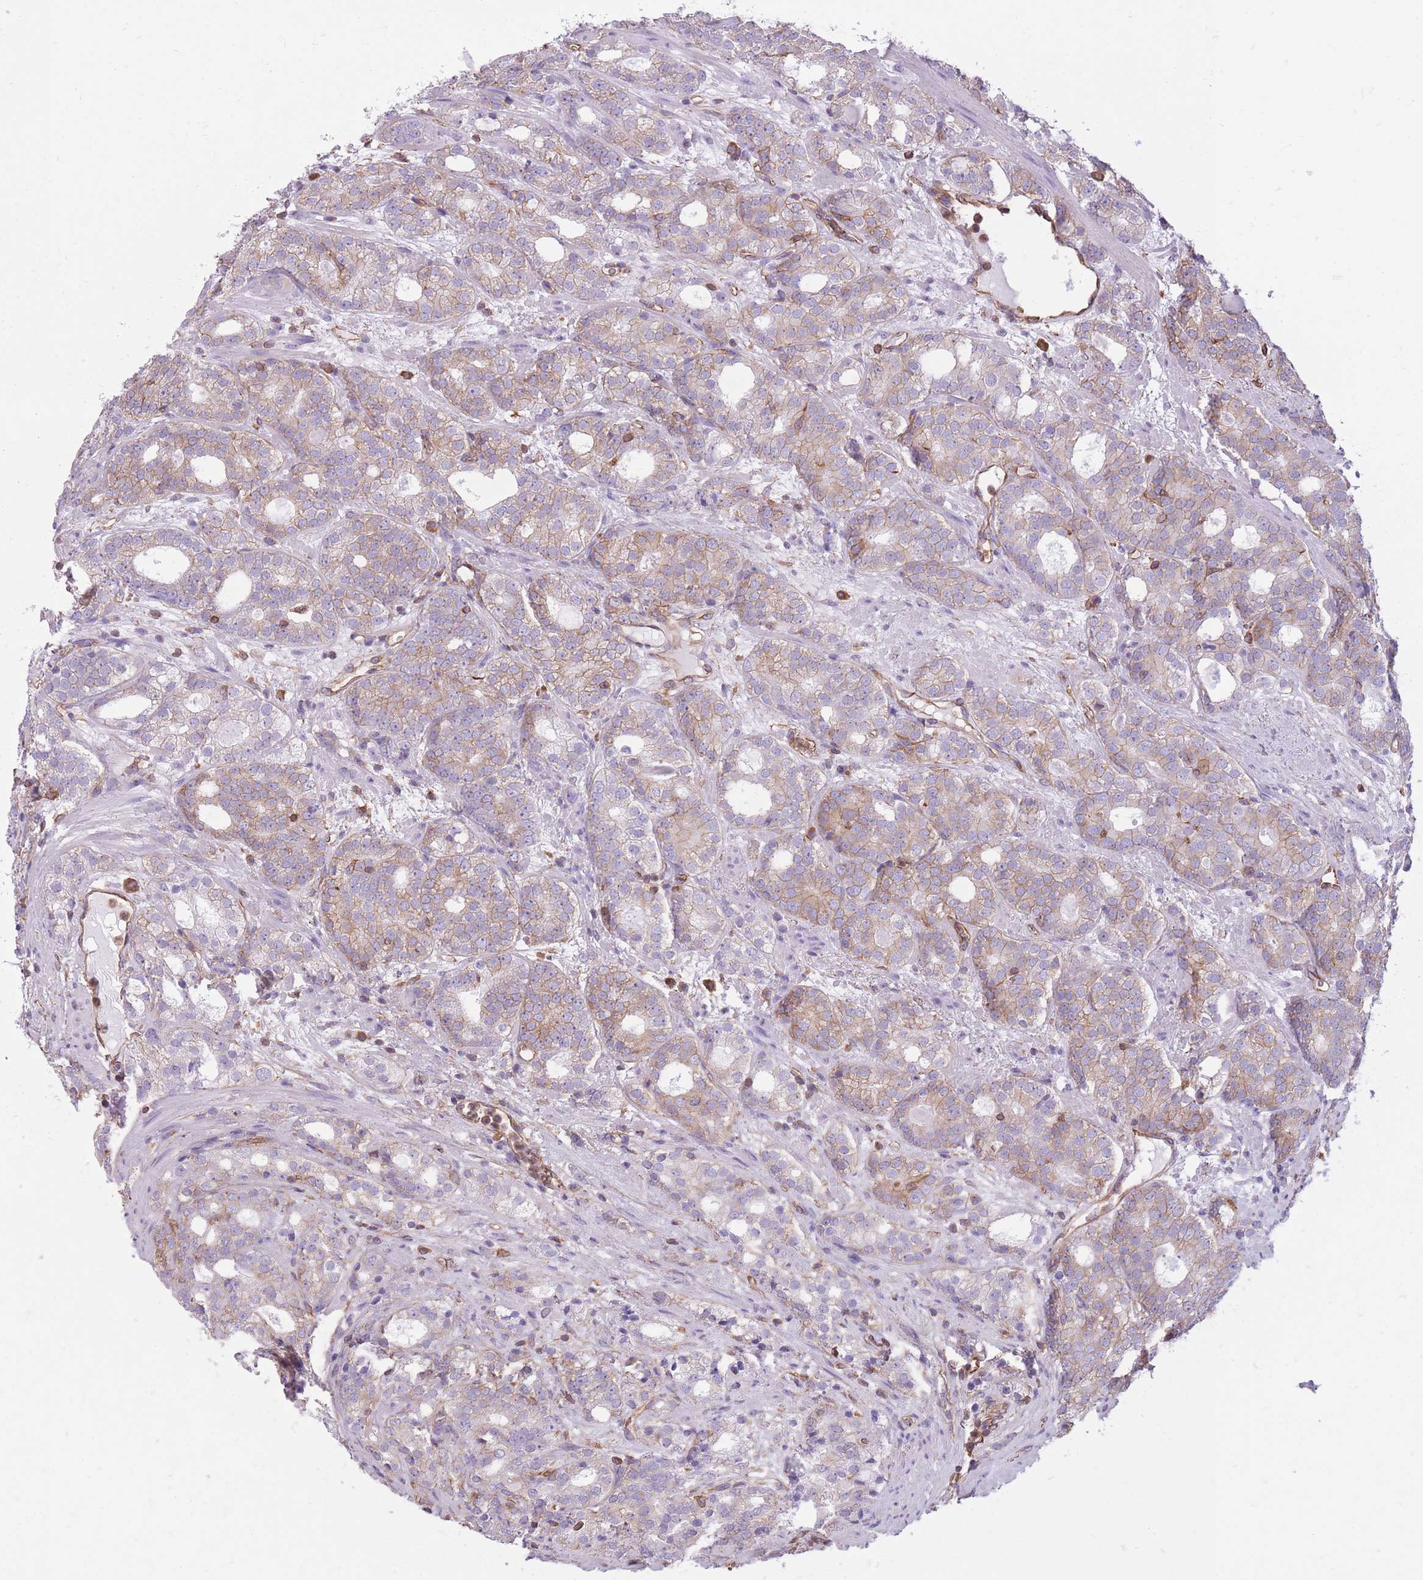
{"staining": {"intensity": "weak", "quantity": "25%-75%", "location": "cytoplasmic/membranous"}, "tissue": "prostate cancer", "cell_type": "Tumor cells", "image_type": "cancer", "snomed": [{"axis": "morphology", "description": "Adenocarcinoma, High grade"}, {"axis": "topography", "description": "Prostate"}], "caption": "The histopathology image displays immunohistochemical staining of high-grade adenocarcinoma (prostate). There is weak cytoplasmic/membranous expression is seen in about 25%-75% of tumor cells.", "gene": "ADD1", "patient": {"sex": "male", "age": 64}}